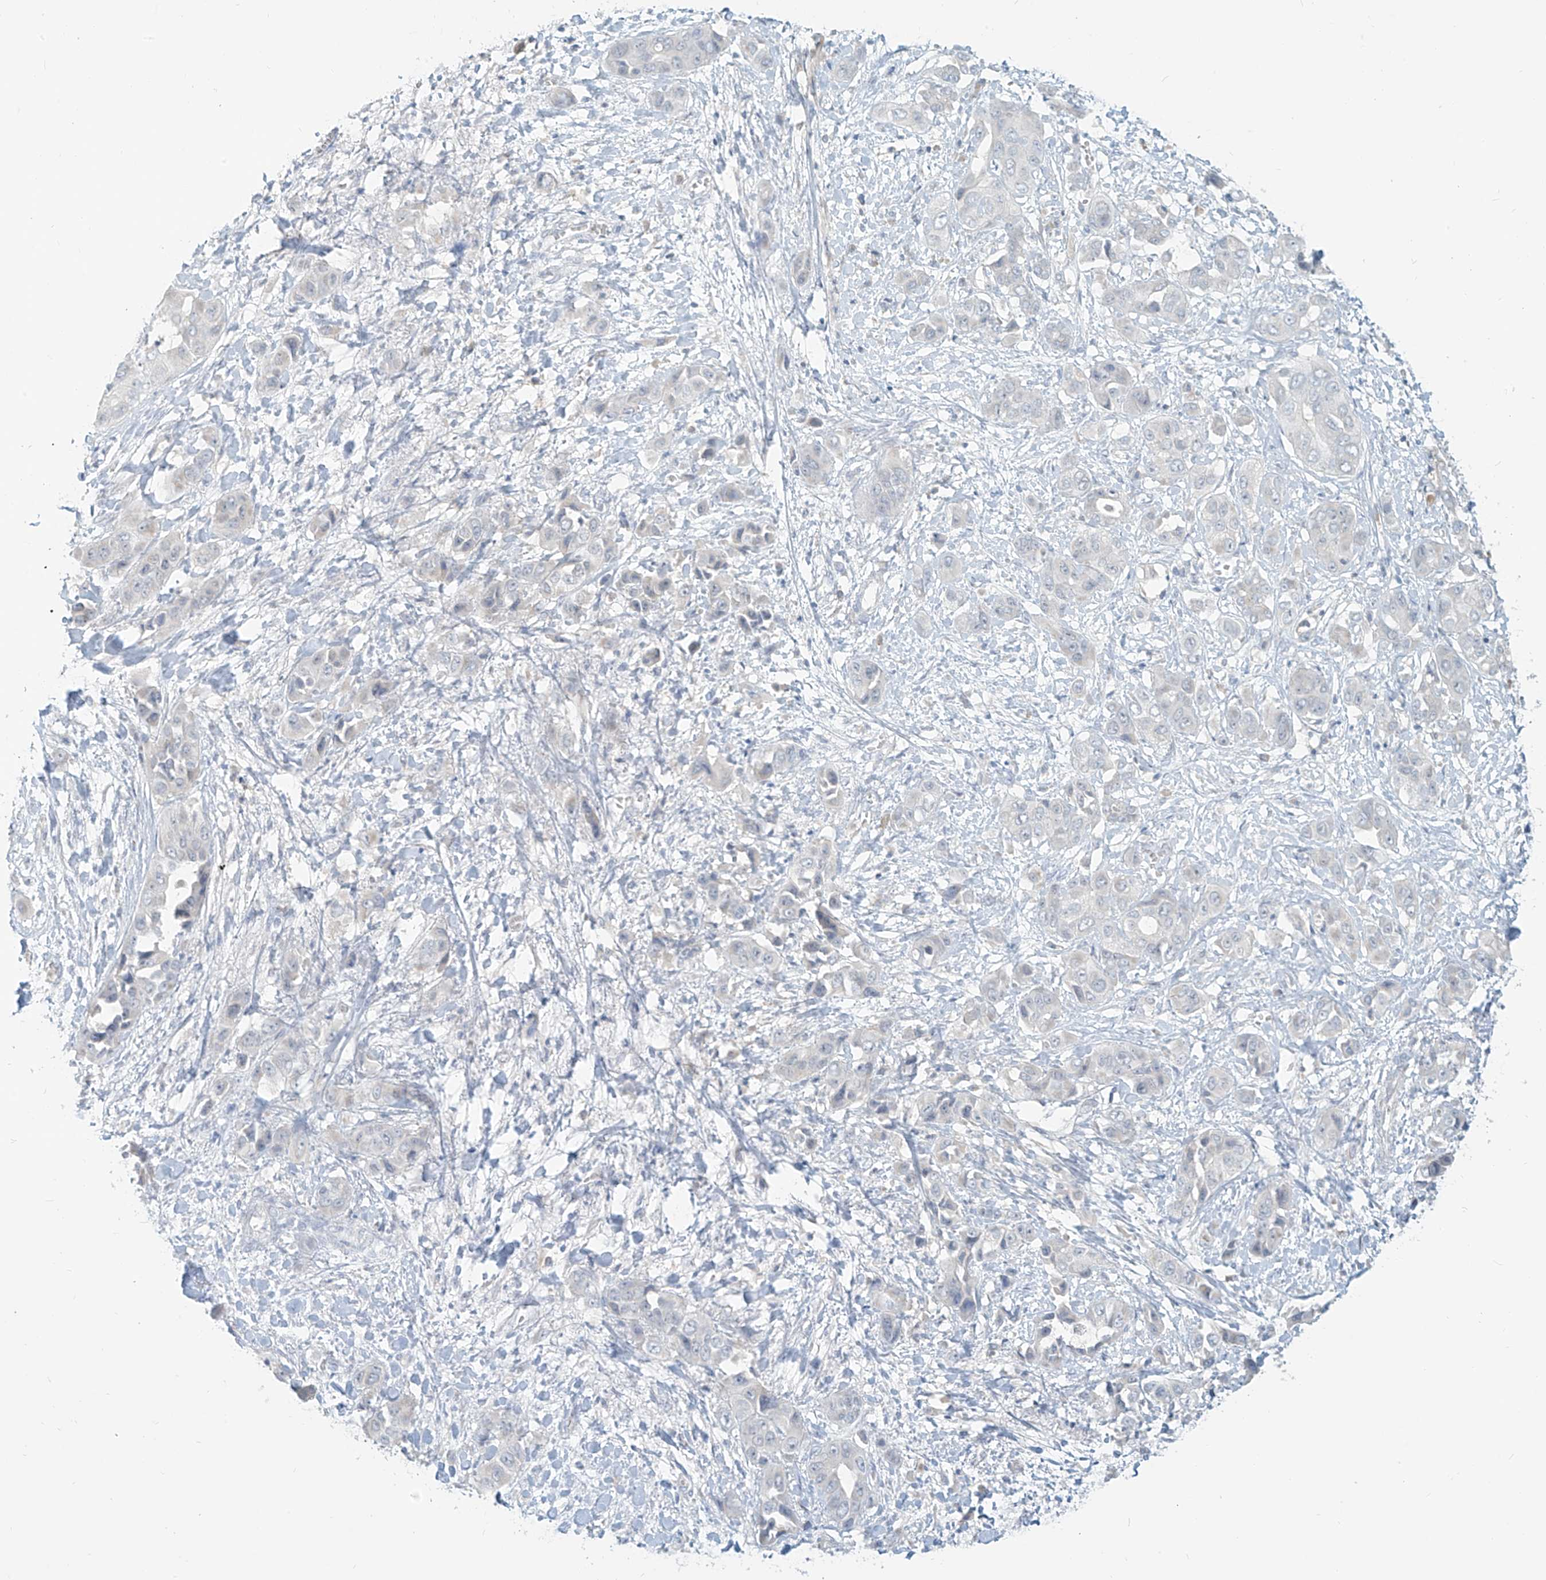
{"staining": {"intensity": "negative", "quantity": "none", "location": "none"}, "tissue": "liver cancer", "cell_type": "Tumor cells", "image_type": "cancer", "snomed": [{"axis": "morphology", "description": "Cholangiocarcinoma"}, {"axis": "topography", "description": "Liver"}], "caption": "Immunohistochemistry image of neoplastic tissue: cholangiocarcinoma (liver) stained with DAB shows no significant protein staining in tumor cells.", "gene": "C2orf42", "patient": {"sex": "female", "age": 52}}